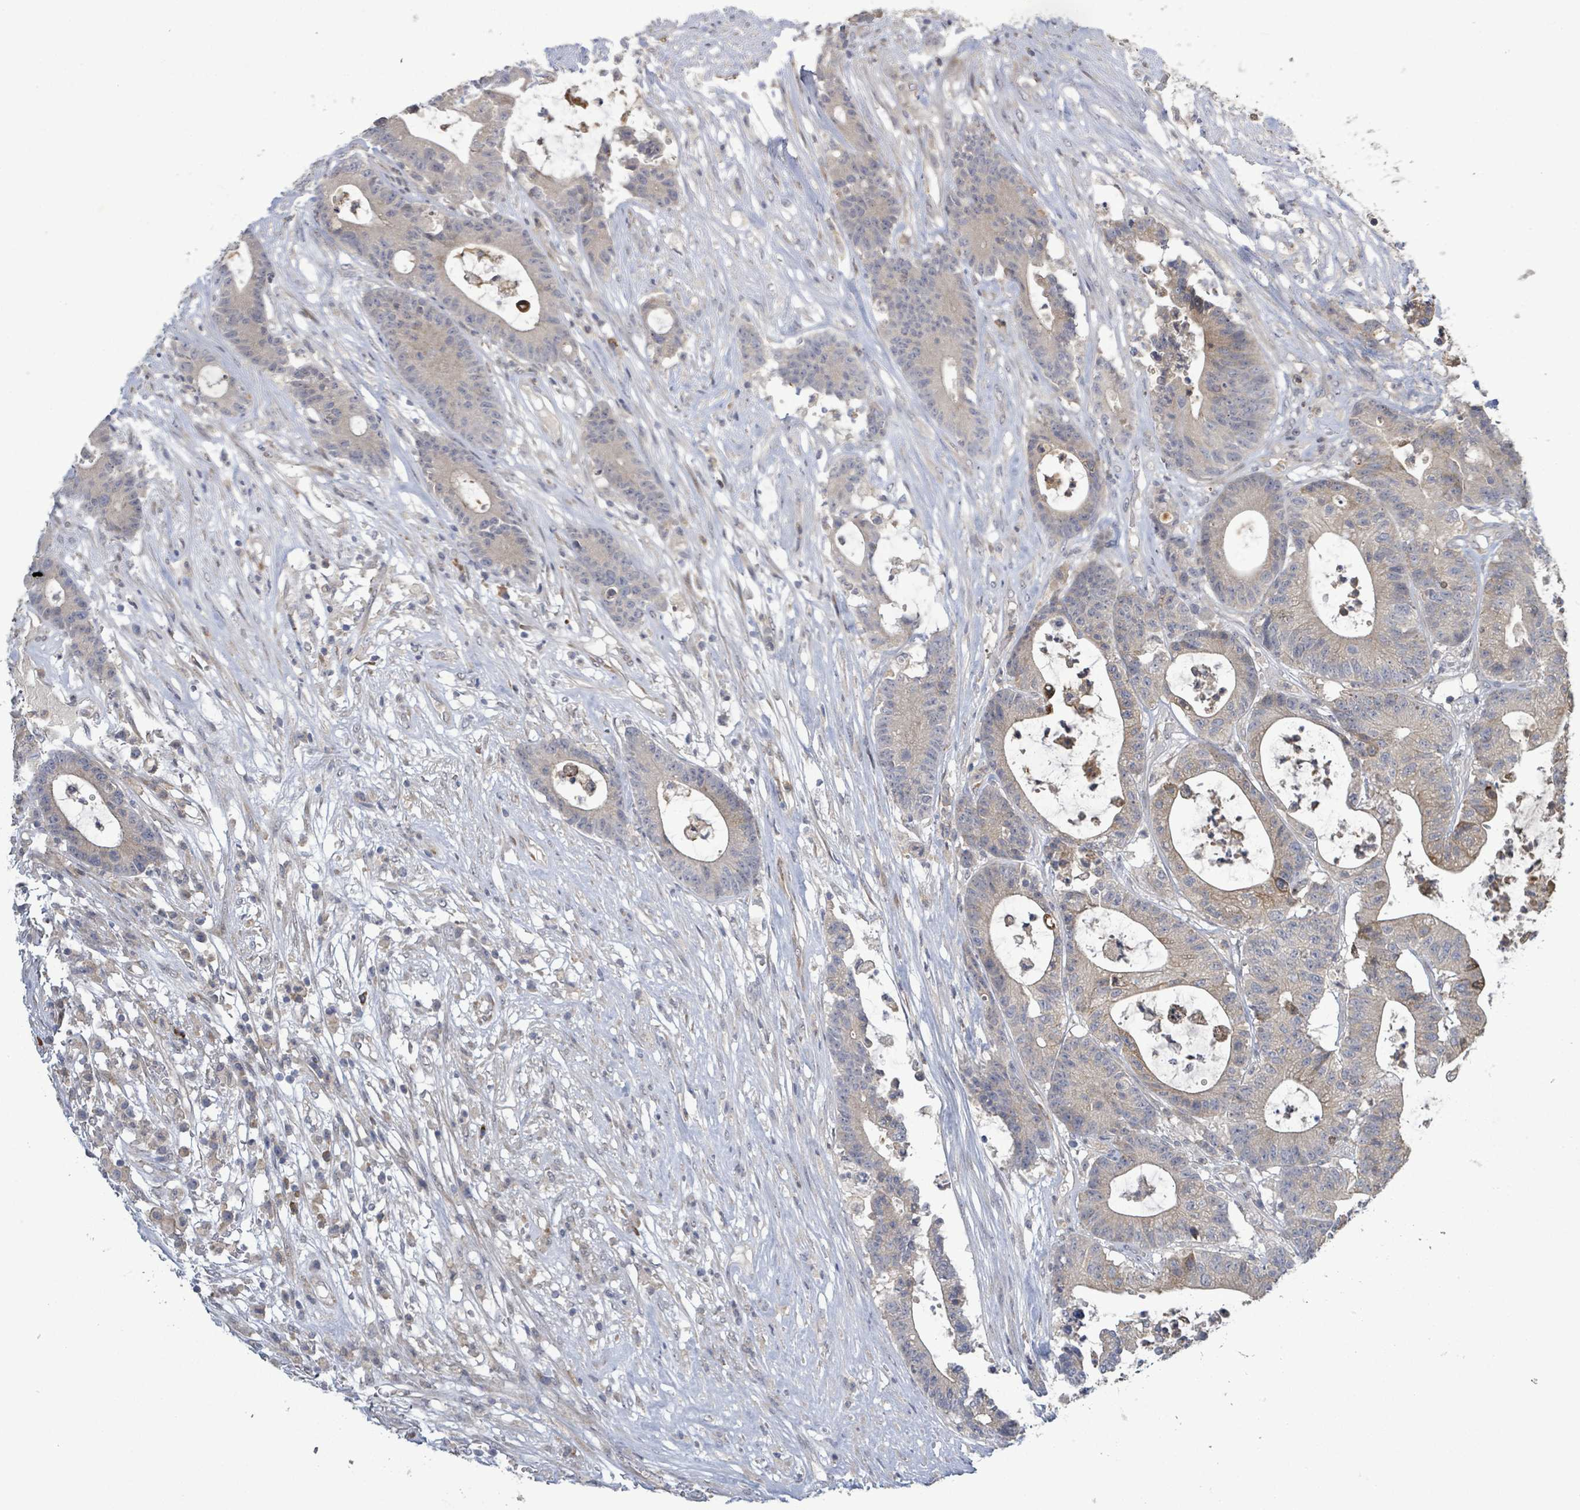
{"staining": {"intensity": "weak", "quantity": "<25%", "location": "cytoplasmic/membranous"}, "tissue": "colorectal cancer", "cell_type": "Tumor cells", "image_type": "cancer", "snomed": [{"axis": "morphology", "description": "Adenocarcinoma, NOS"}, {"axis": "topography", "description": "Colon"}], "caption": "Immunohistochemistry (IHC) photomicrograph of neoplastic tissue: colorectal adenocarcinoma stained with DAB reveals no significant protein staining in tumor cells. The staining was performed using DAB (3,3'-diaminobenzidine) to visualize the protein expression in brown, while the nuclei were stained in blue with hematoxylin (Magnification: 20x).", "gene": "SLIT3", "patient": {"sex": "female", "age": 84}}